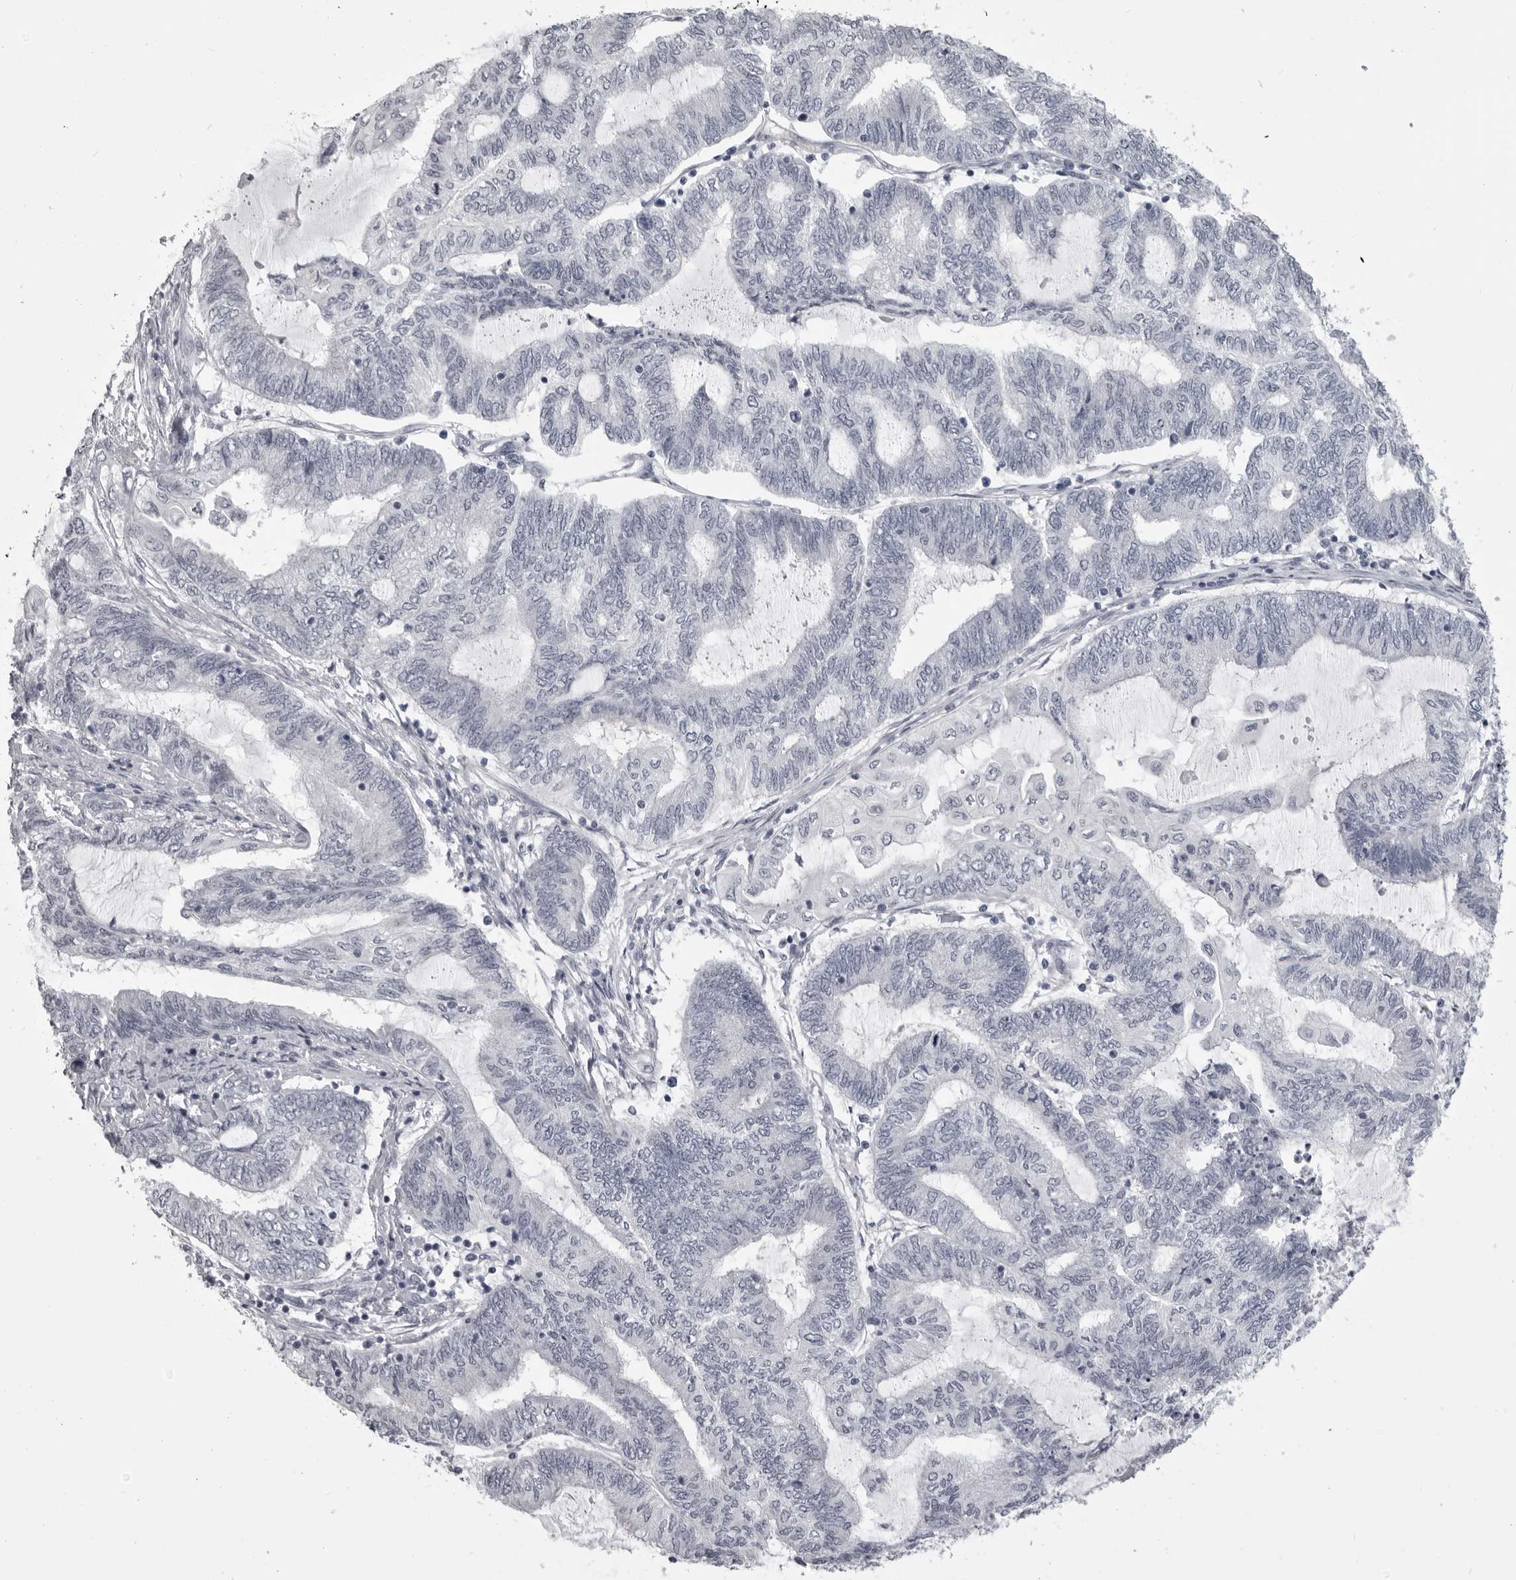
{"staining": {"intensity": "negative", "quantity": "none", "location": "none"}, "tissue": "endometrial cancer", "cell_type": "Tumor cells", "image_type": "cancer", "snomed": [{"axis": "morphology", "description": "Adenocarcinoma, NOS"}, {"axis": "topography", "description": "Uterus"}, {"axis": "topography", "description": "Endometrium"}], "caption": "Human endometrial cancer (adenocarcinoma) stained for a protein using IHC exhibits no positivity in tumor cells.", "gene": "EPHA10", "patient": {"sex": "female", "age": 70}}